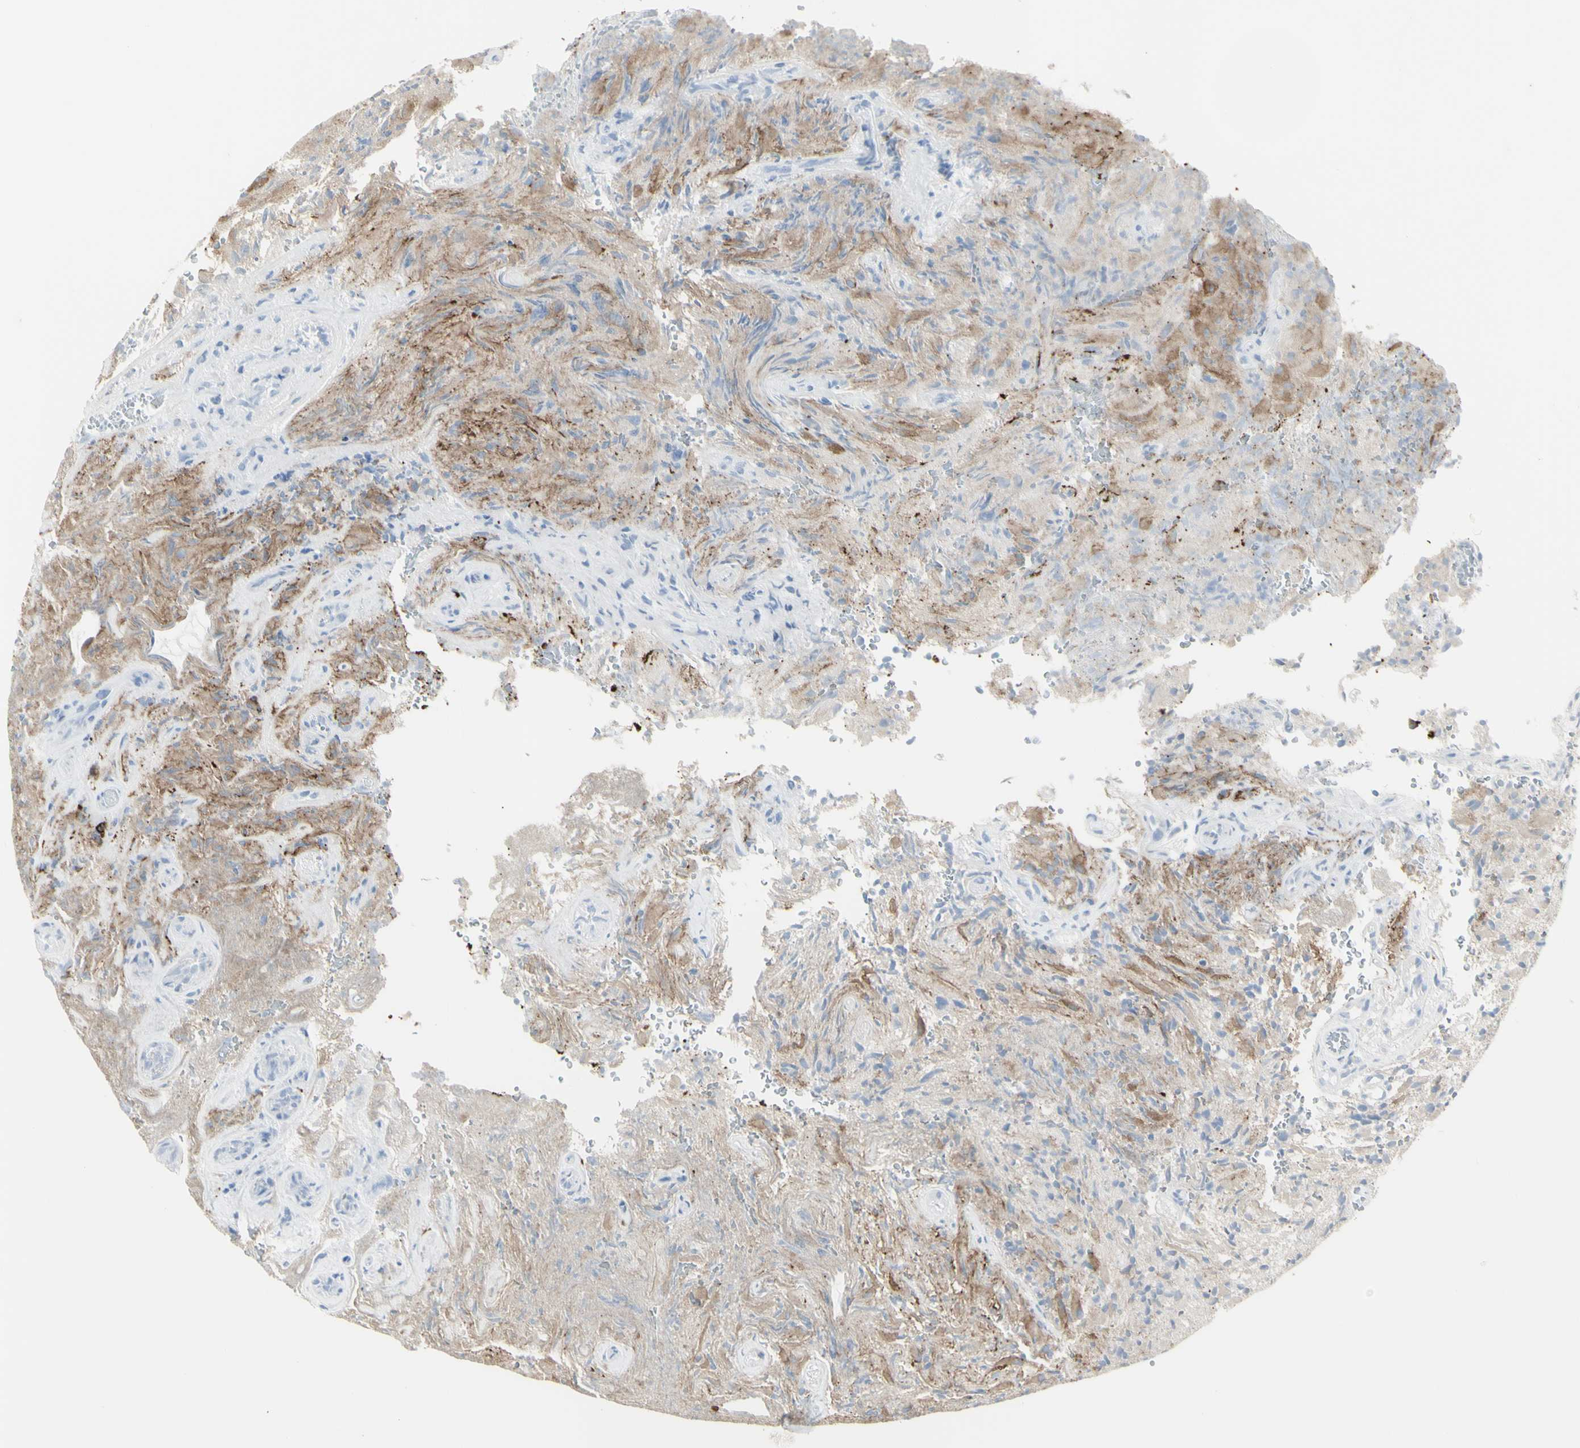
{"staining": {"intensity": "moderate", "quantity": ">75%", "location": "cytoplasmic/membranous"}, "tissue": "glioma", "cell_type": "Tumor cells", "image_type": "cancer", "snomed": [{"axis": "morphology", "description": "Glioma, malignant, High grade"}, {"axis": "topography", "description": "Brain"}], "caption": "This photomicrograph demonstrates malignant glioma (high-grade) stained with immunohistochemistry to label a protein in brown. The cytoplasmic/membranous of tumor cells show moderate positivity for the protein. Nuclei are counter-stained blue.", "gene": "ENSG00000198211", "patient": {"sex": "male", "age": 71}}